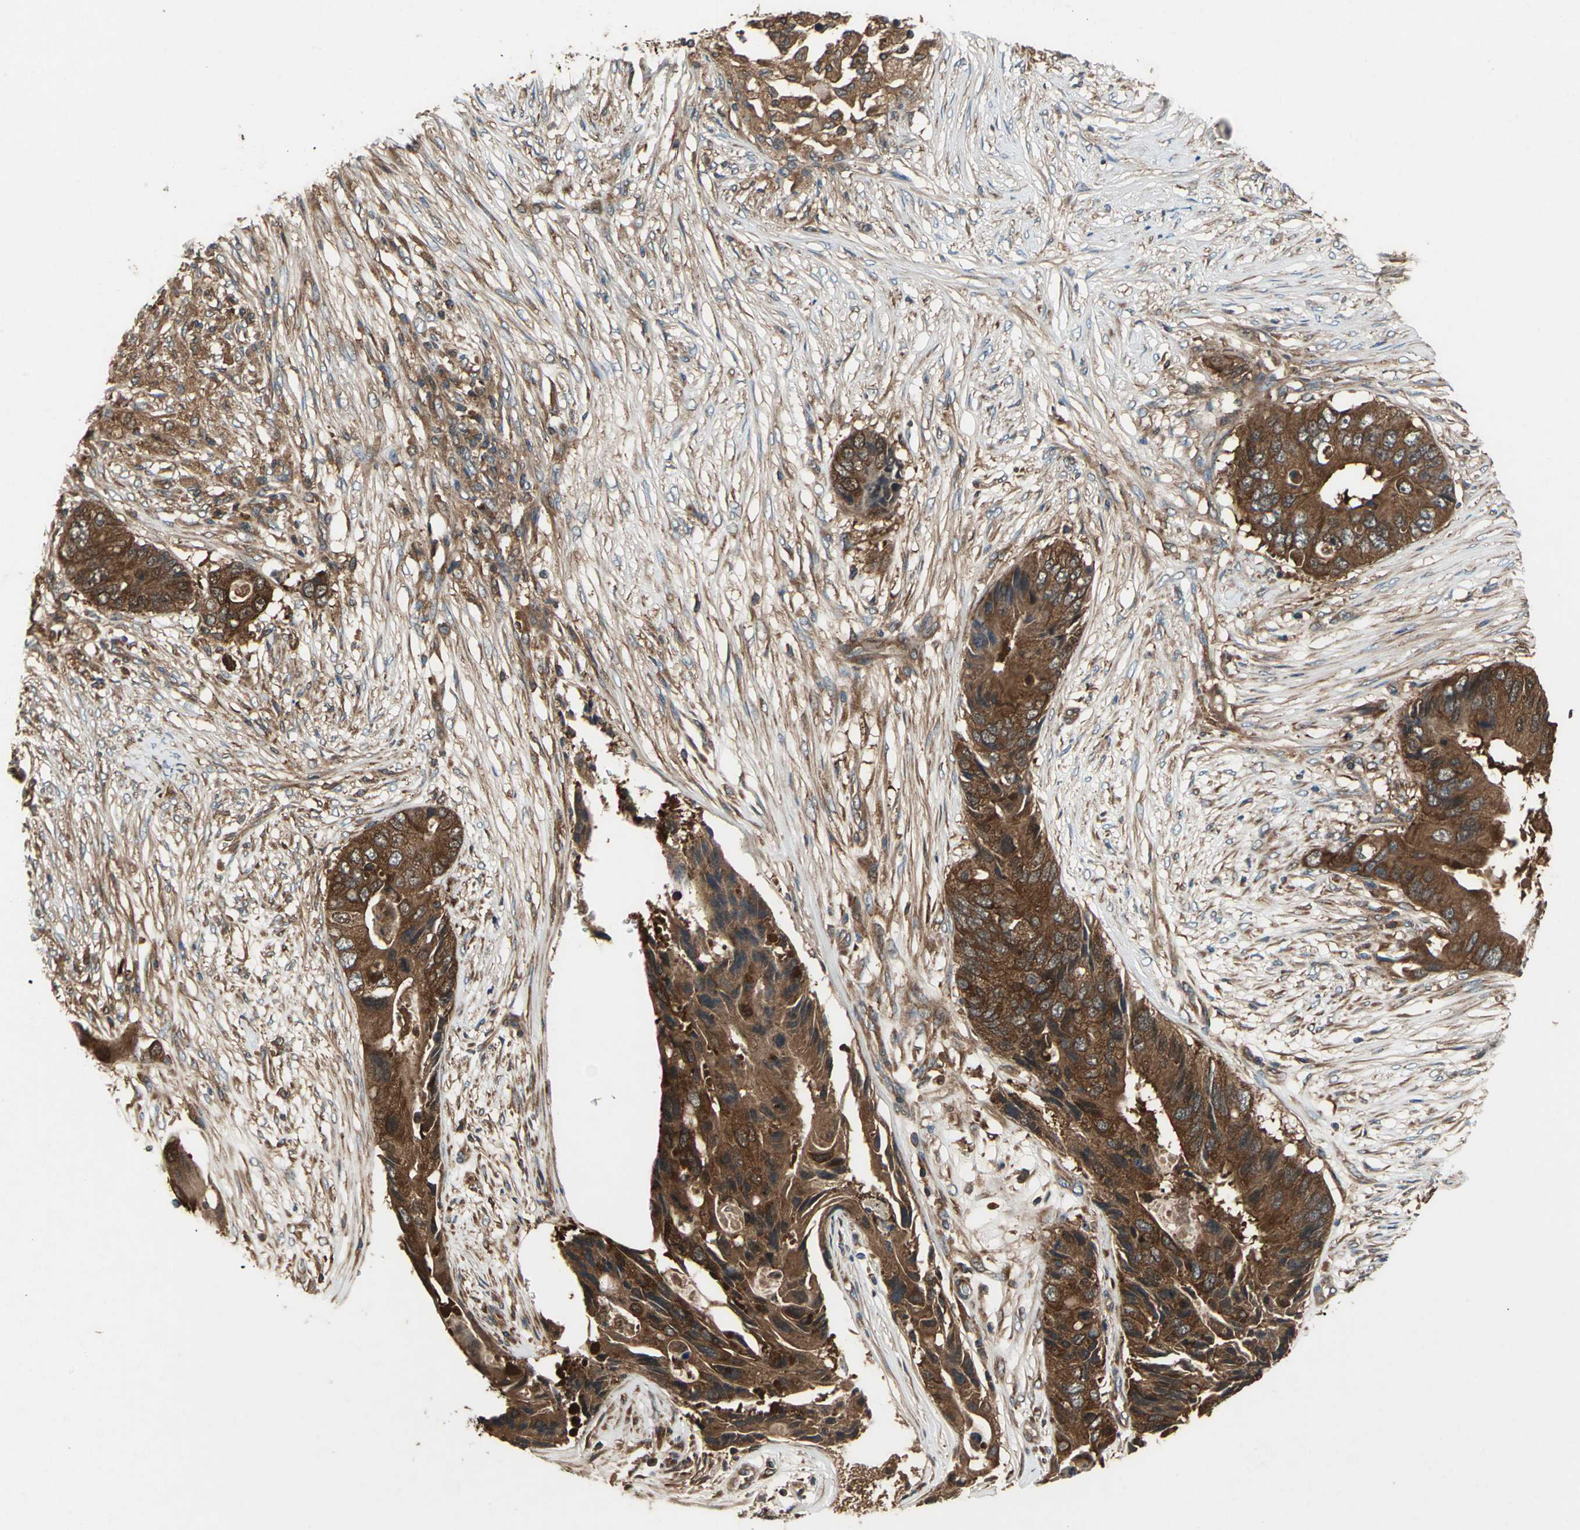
{"staining": {"intensity": "strong", "quantity": ">75%", "location": "cytoplasmic/membranous"}, "tissue": "colorectal cancer", "cell_type": "Tumor cells", "image_type": "cancer", "snomed": [{"axis": "morphology", "description": "Adenocarcinoma, NOS"}, {"axis": "topography", "description": "Colon"}], "caption": "This is an image of immunohistochemistry staining of colorectal cancer, which shows strong staining in the cytoplasmic/membranous of tumor cells.", "gene": "CAPN1", "patient": {"sex": "male", "age": 71}}